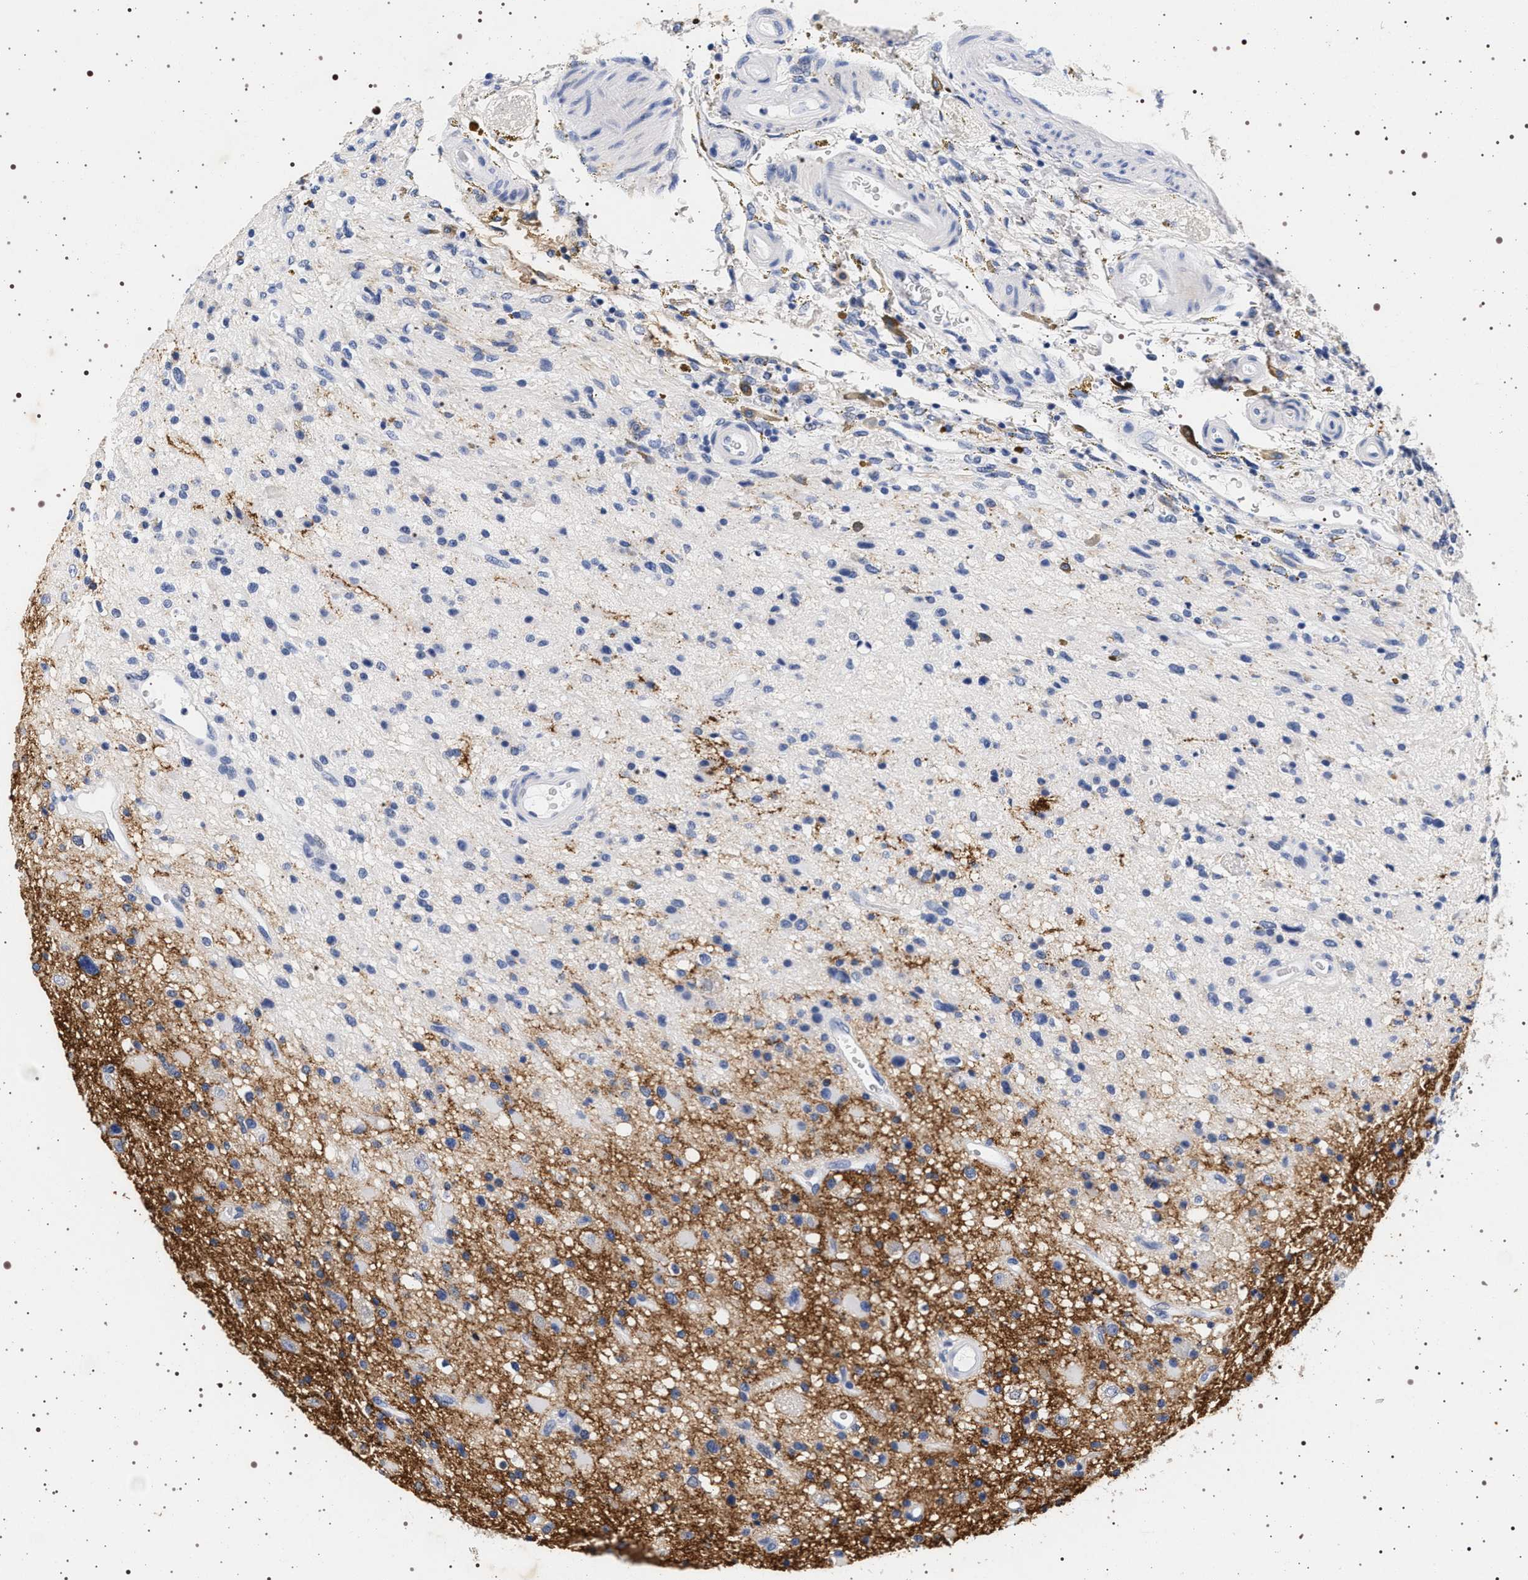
{"staining": {"intensity": "negative", "quantity": "none", "location": "none"}, "tissue": "glioma", "cell_type": "Tumor cells", "image_type": "cancer", "snomed": [{"axis": "morphology", "description": "Glioma, malignant, High grade"}, {"axis": "topography", "description": "Brain"}], "caption": "High power microscopy photomicrograph of an immunohistochemistry image of glioma, revealing no significant expression in tumor cells.", "gene": "SYN1", "patient": {"sex": "male", "age": 33}}